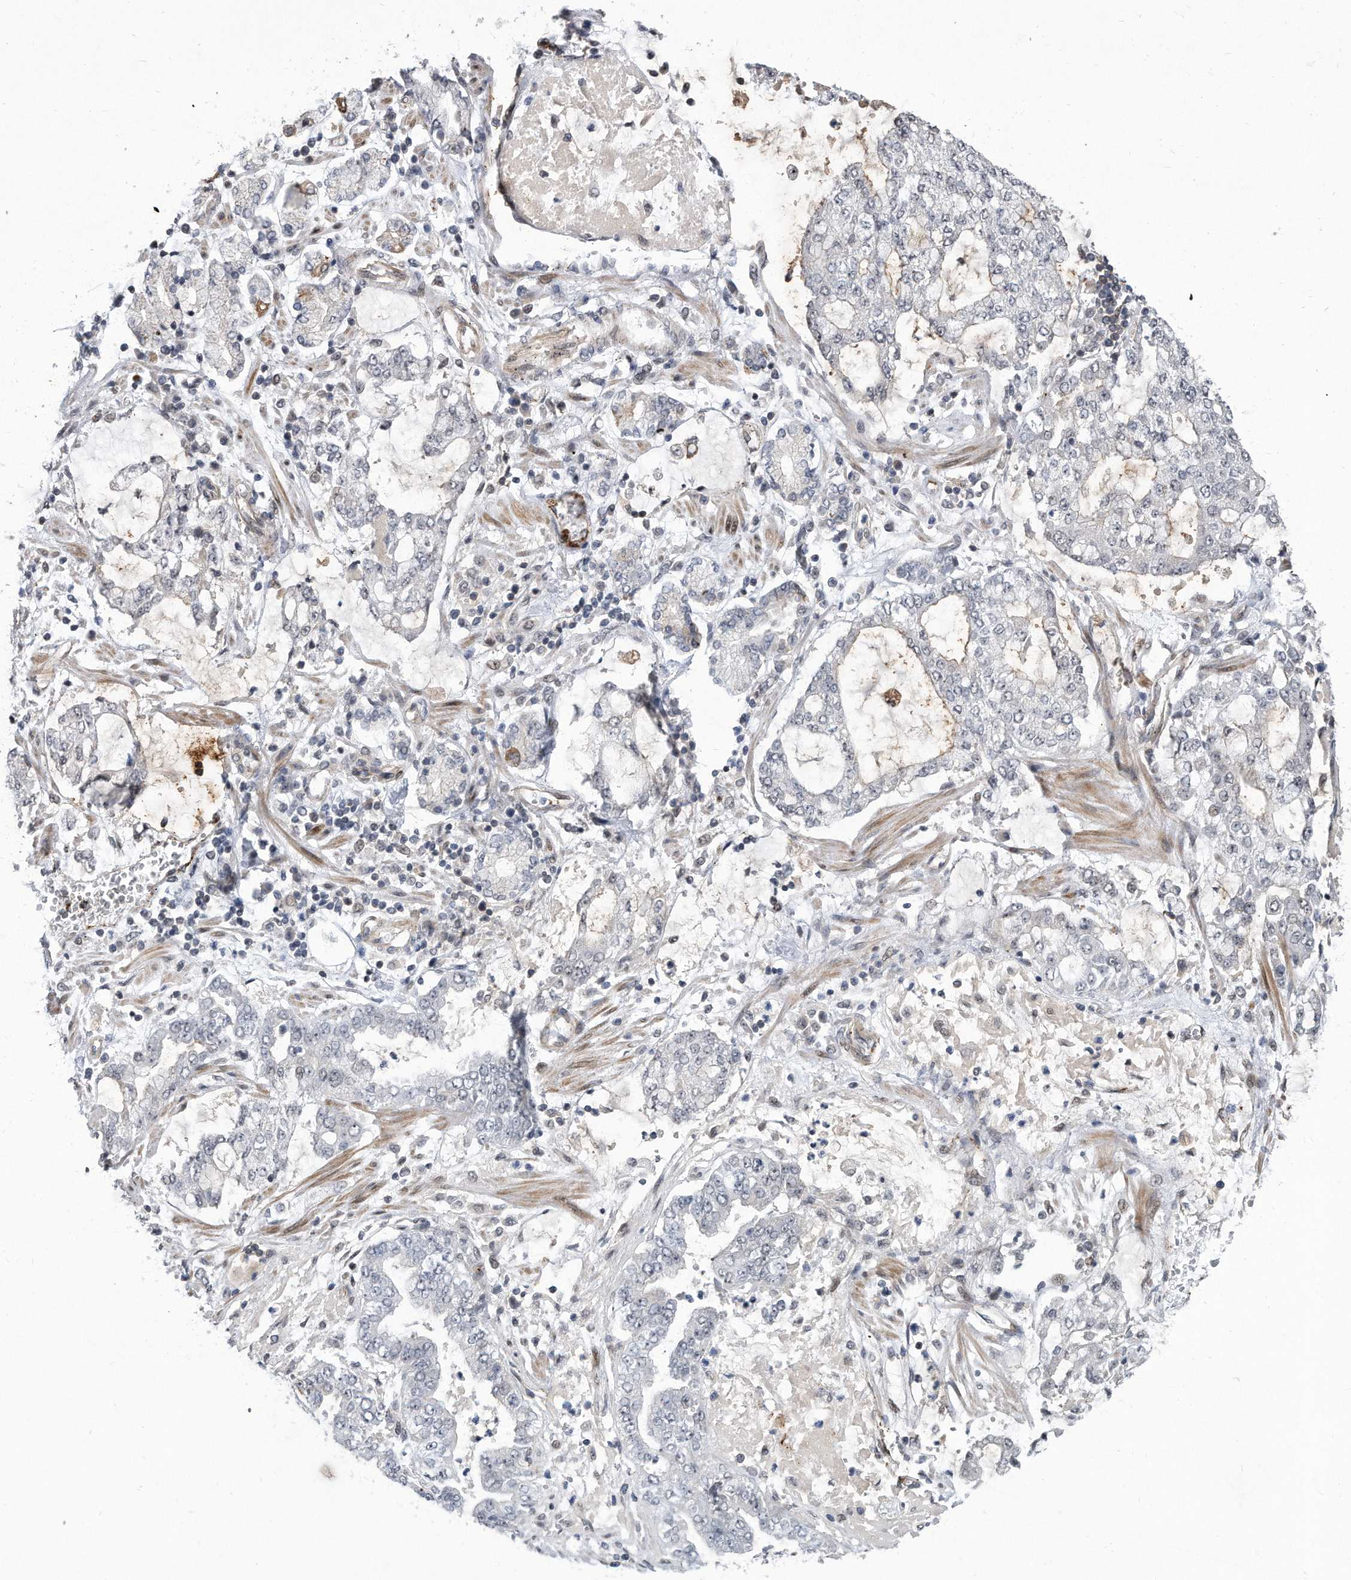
{"staining": {"intensity": "negative", "quantity": "none", "location": "none"}, "tissue": "stomach cancer", "cell_type": "Tumor cells", "image_type": "cancer", "snomed": [{"axis": "morphology", "description": "Adenocarcinoma, NOS"}, {"axis": "topography", "description": "Stomach"}], "caption": "High power microscopy histopathology image of an immunohistochemistry (IHC) image of stomach cancer (adenocarcinoma), revealing no significant staining in tumor cells.", "gene": "PGBD2", "patient": {"sex": "male", "age": 76}}